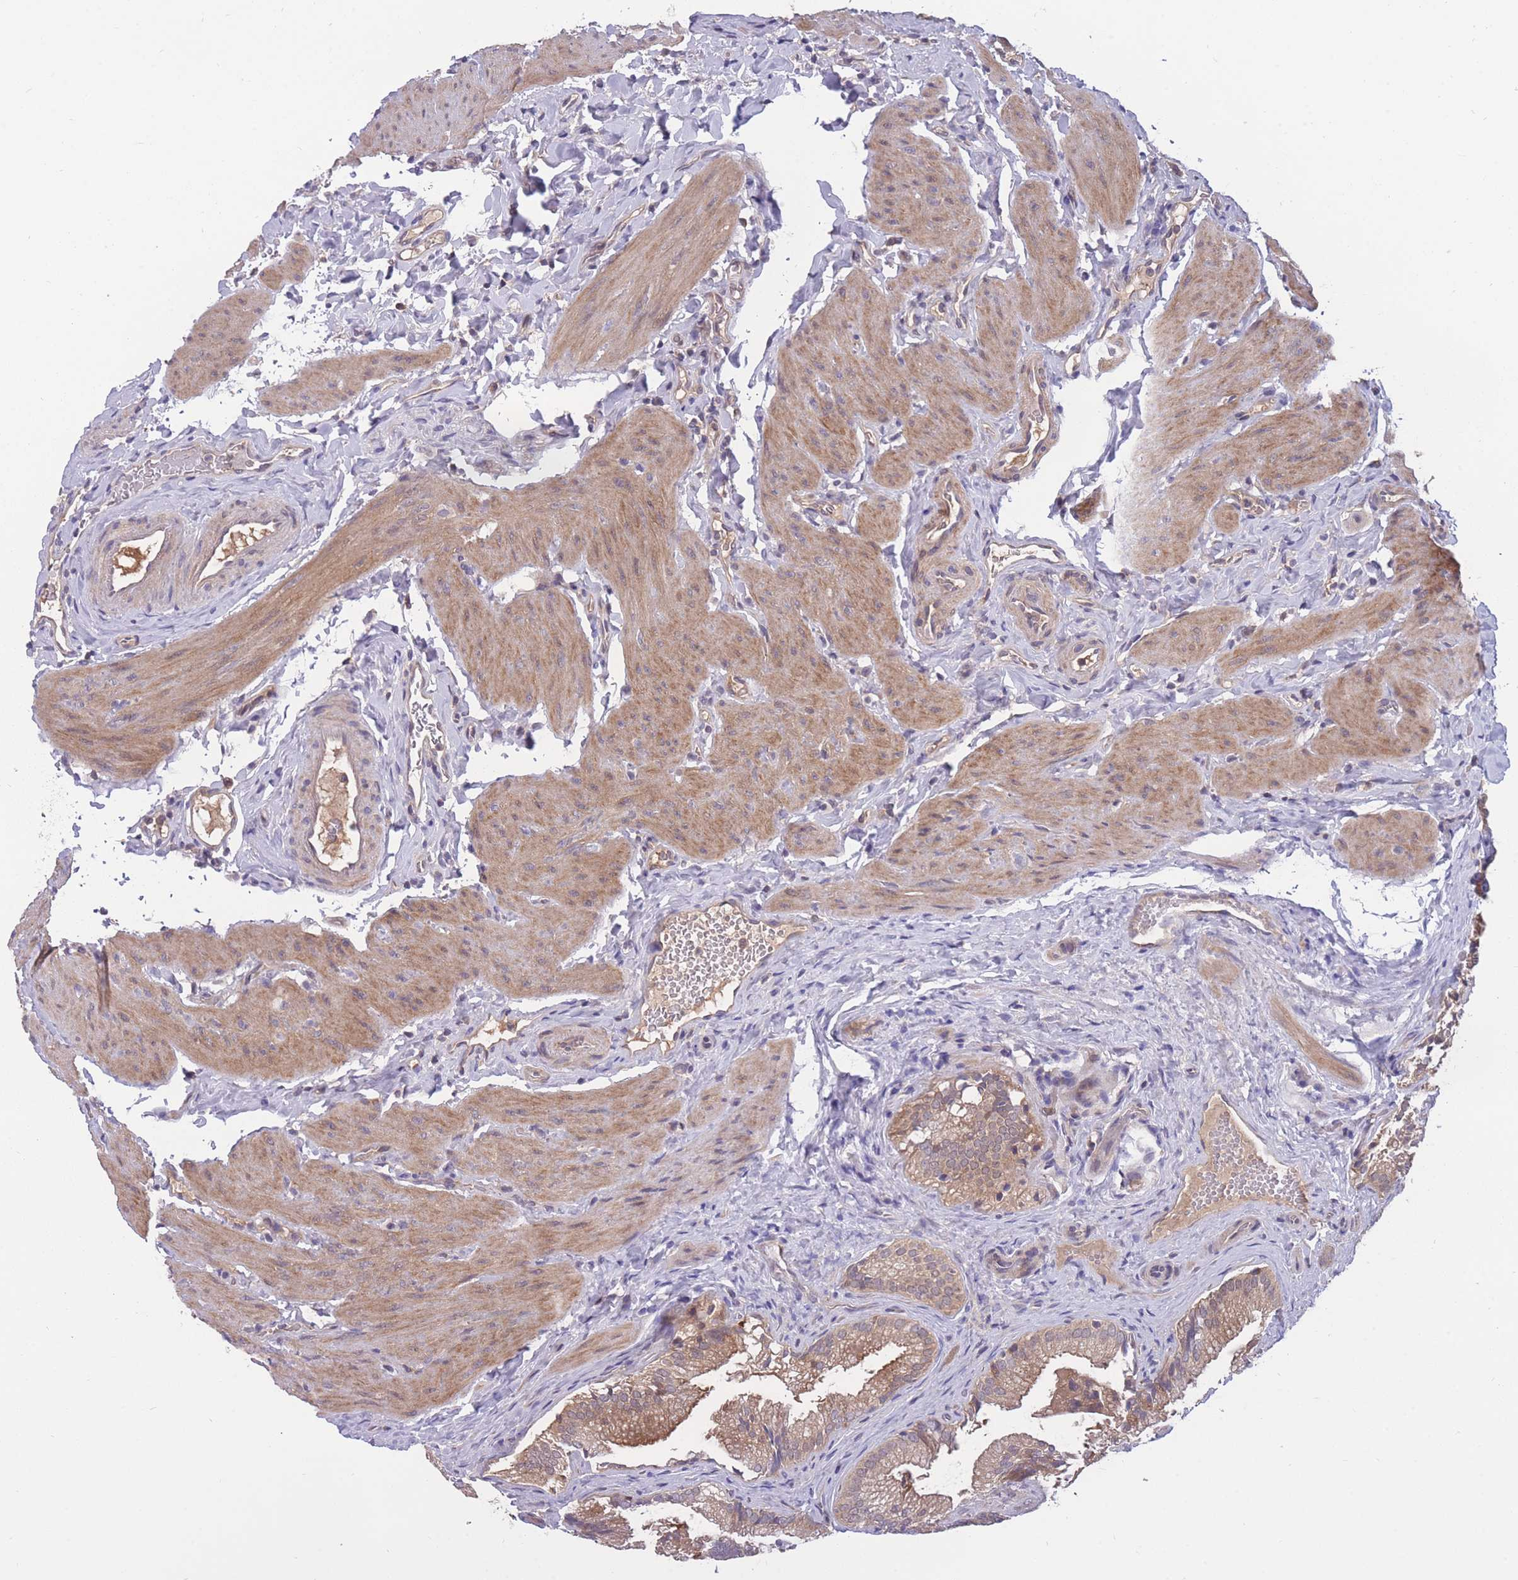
{"staining": {"intensity": "moderate", "quantity": ">75%", "location": "cytoplasmic/membranous,nuclear"}, "tissue": "gallbladder", "cell_type": "Glandular cells", "image_type": "normal", "snomed": [{"axis": "morphology", "description": "Normal tissue, NOS"}, {"axis": "topography", "description": "Gallbladder"}], "caption": "Gallbladder stained with IHC demonstrates moderate cytoplasmic/membranous,nuclear expression in about >75% of glandular cells.", "gene": "UBE2NL", "patient": {"sex": "female", "age": 30}}